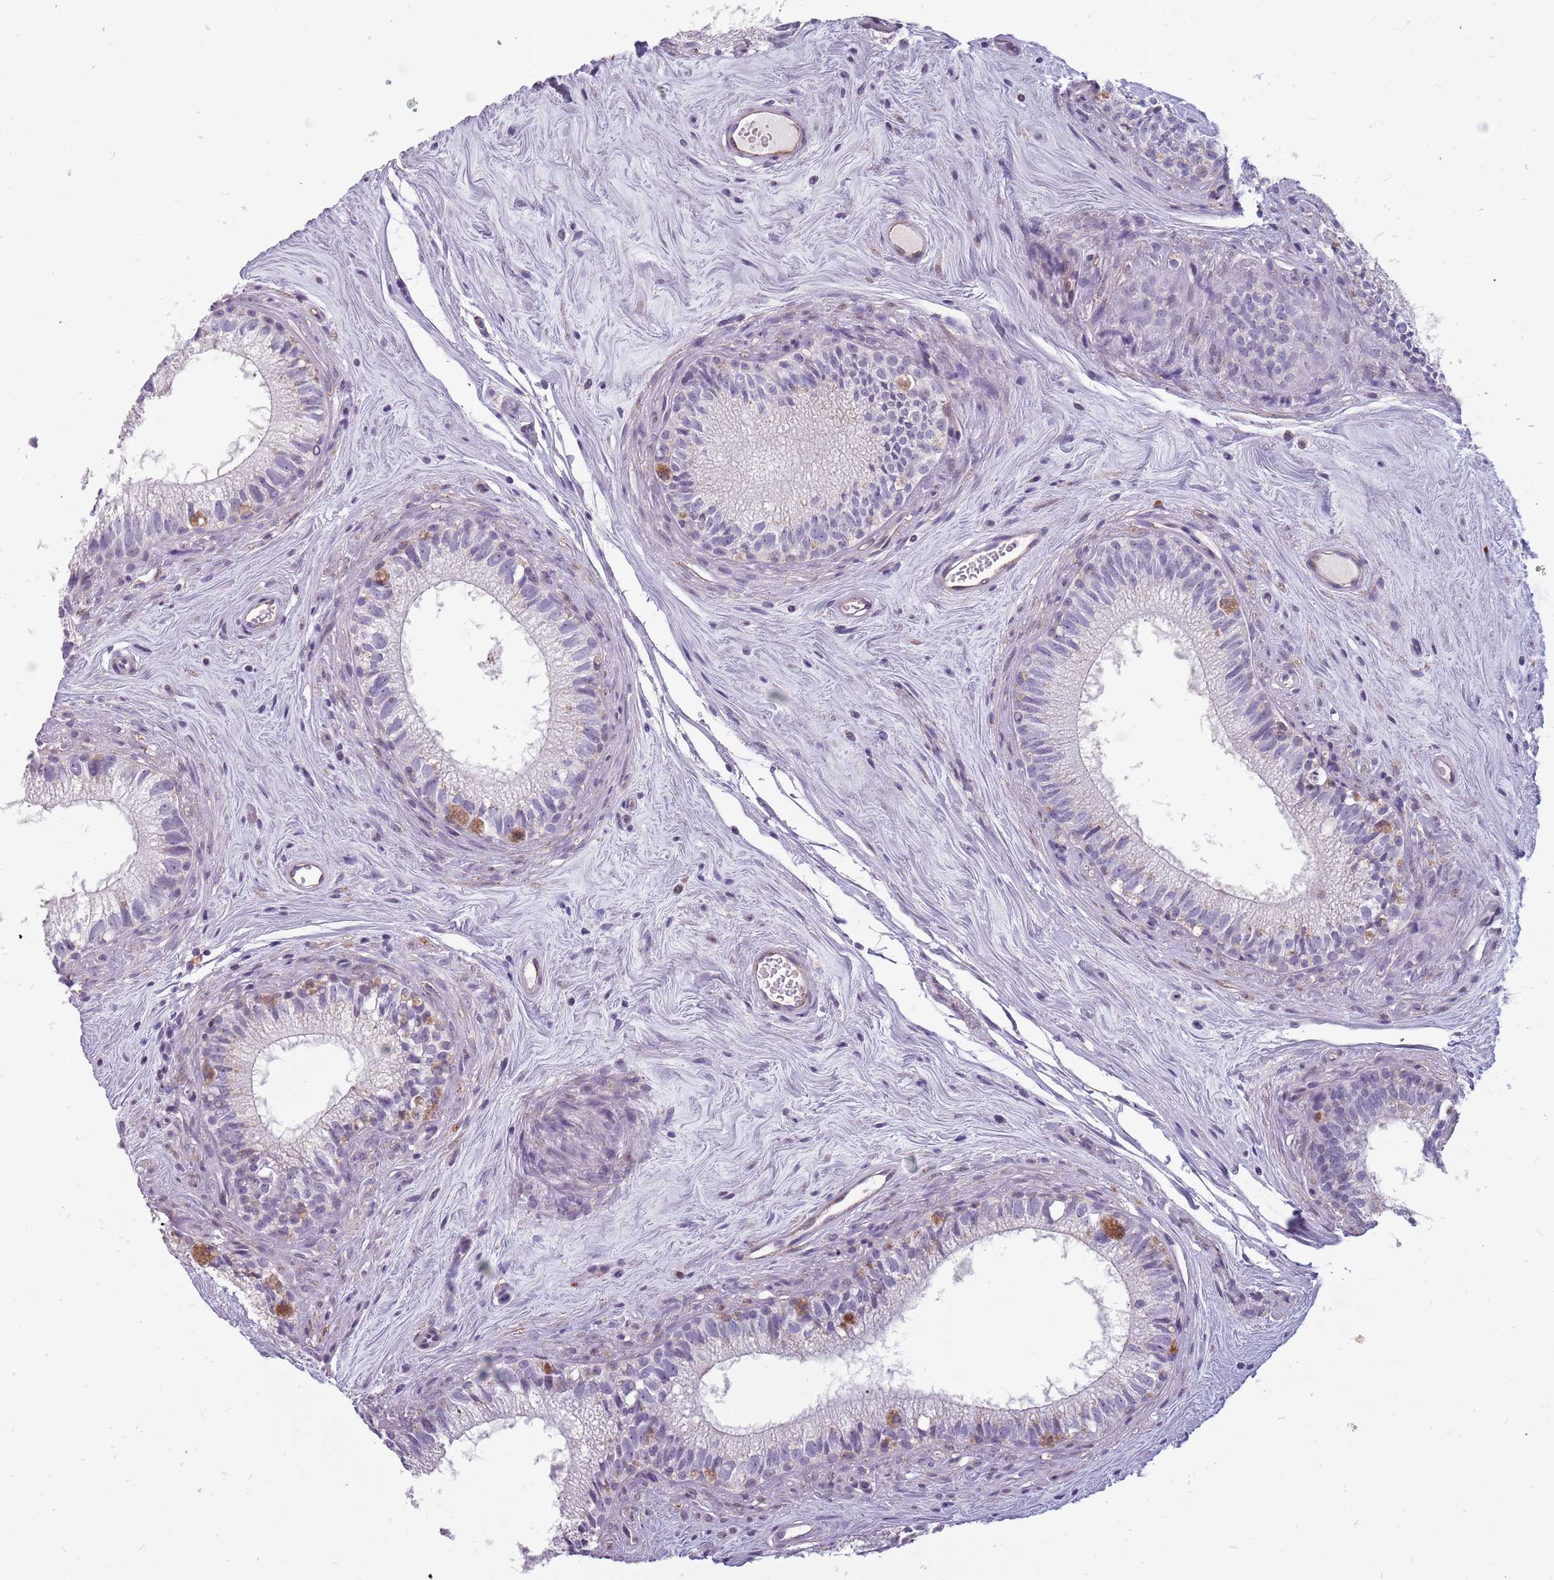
{"staining": {"intensity": "negative", "quantity": "none", "location": "none"}, "tissue": "epididymis", "cell_type": "Glandular cells", "image_type": "normal", "snomed": [{"axis": "morphology", "description": "Normal tissue, NOS"}, {"axis": "topography", "description": "Epididymis"}], "caption": "This is an immunohistochemistry (IHC) image of benign human epididymis. There is no staining in glandular cells.", "gene": "NEK6", "patient": {"sex": "male", "age": 71}}